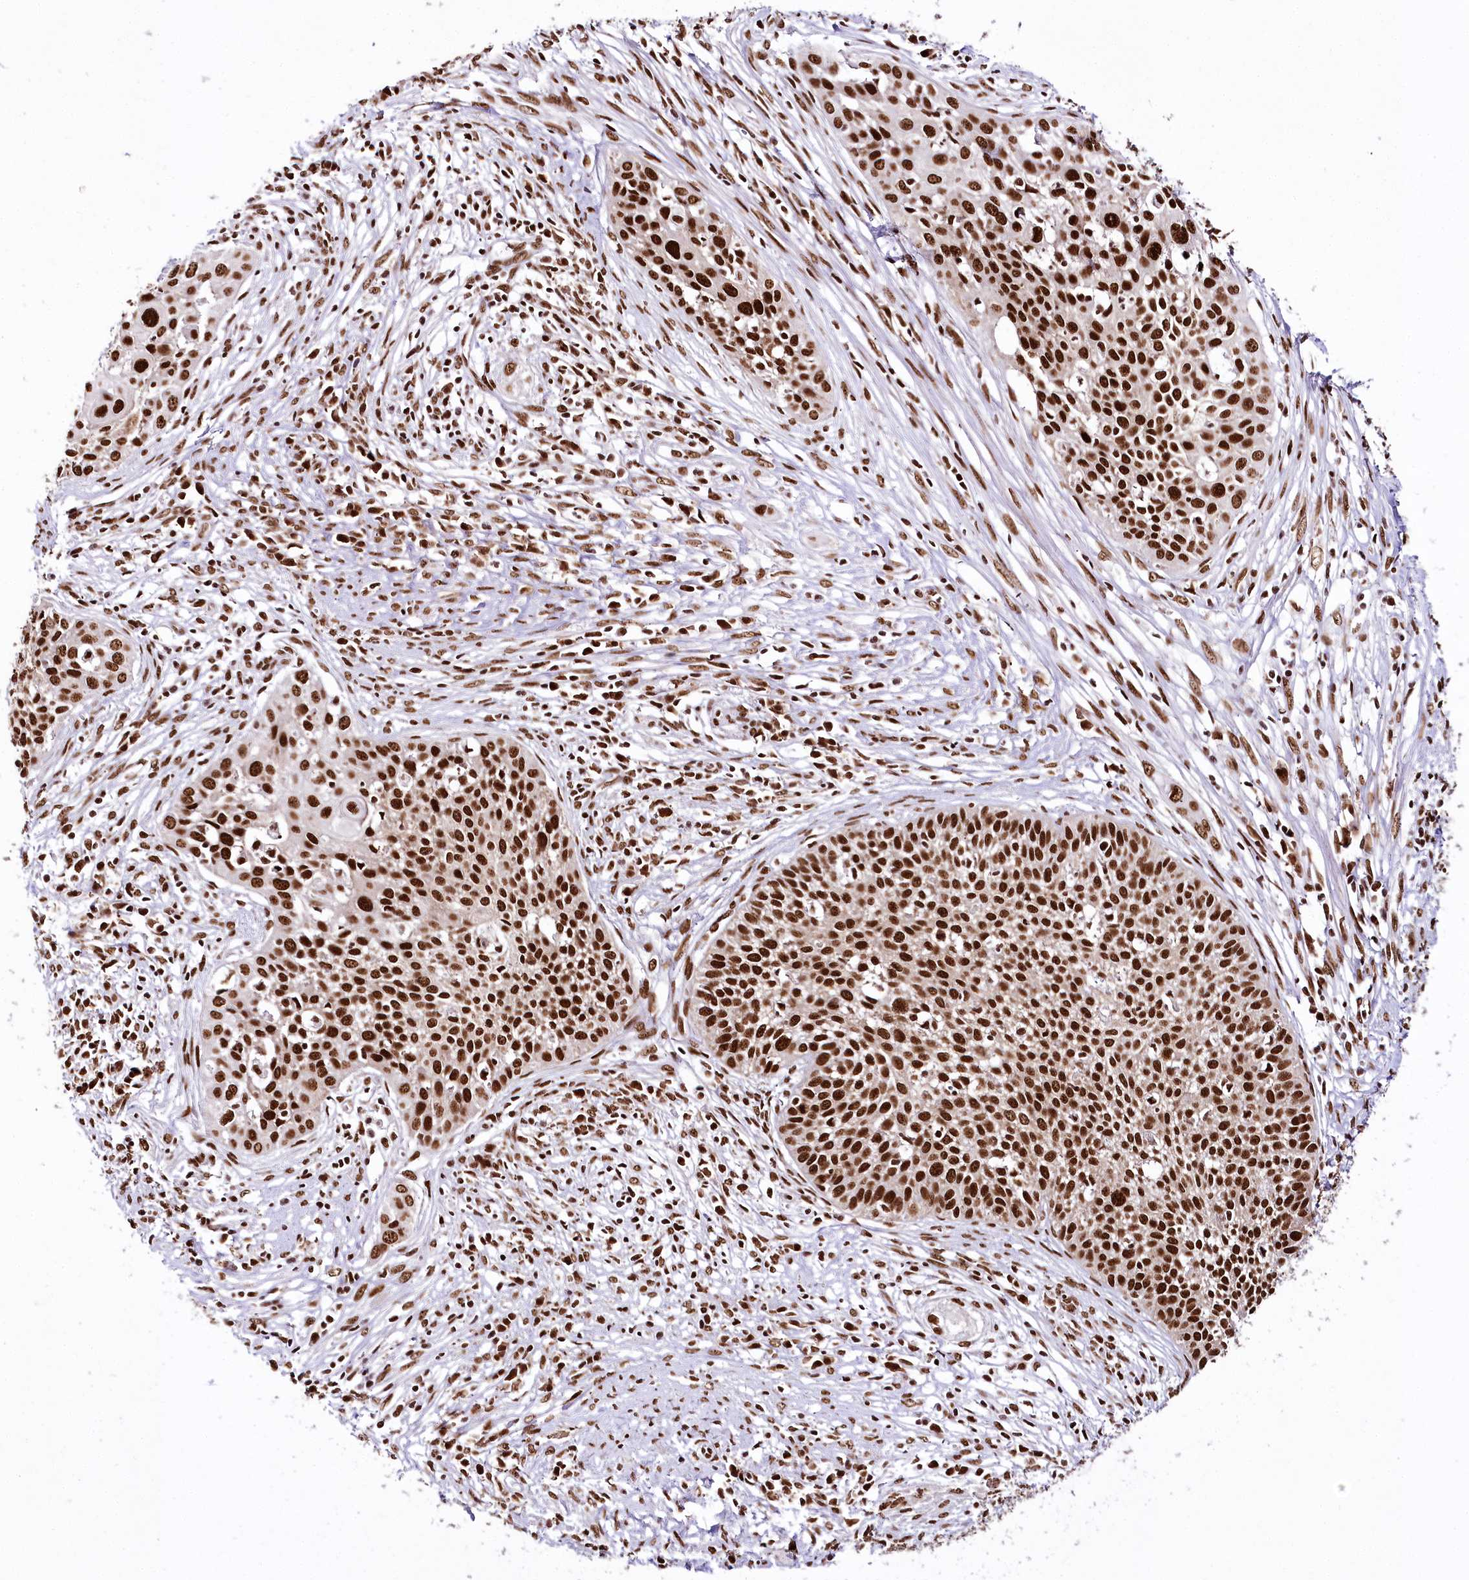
{"staining": {"intensity": "strong", "quantity": ">75%", "location": "nuclear"}, "tissue": "cervical cancer", "cell_type": "Tumor cells", "image_type": "cancer", "snomed": [{"axis": "morphology", "description": "Squamous cell carcinoma, NOS"}, {"axis": "topography", "description": "Cervix"}], "caption": "The photomicrograph demonstrates staining of cervical cancer, revealing strong nuclear protein staining (brown color) within tumor cells. (DAB (3,3'-diaminobenzidine) IHC, brown staining for protein, blue staining for nuclei).", "gene": "SMARCE1", "patient": {"sex": "female", "age": 34}}